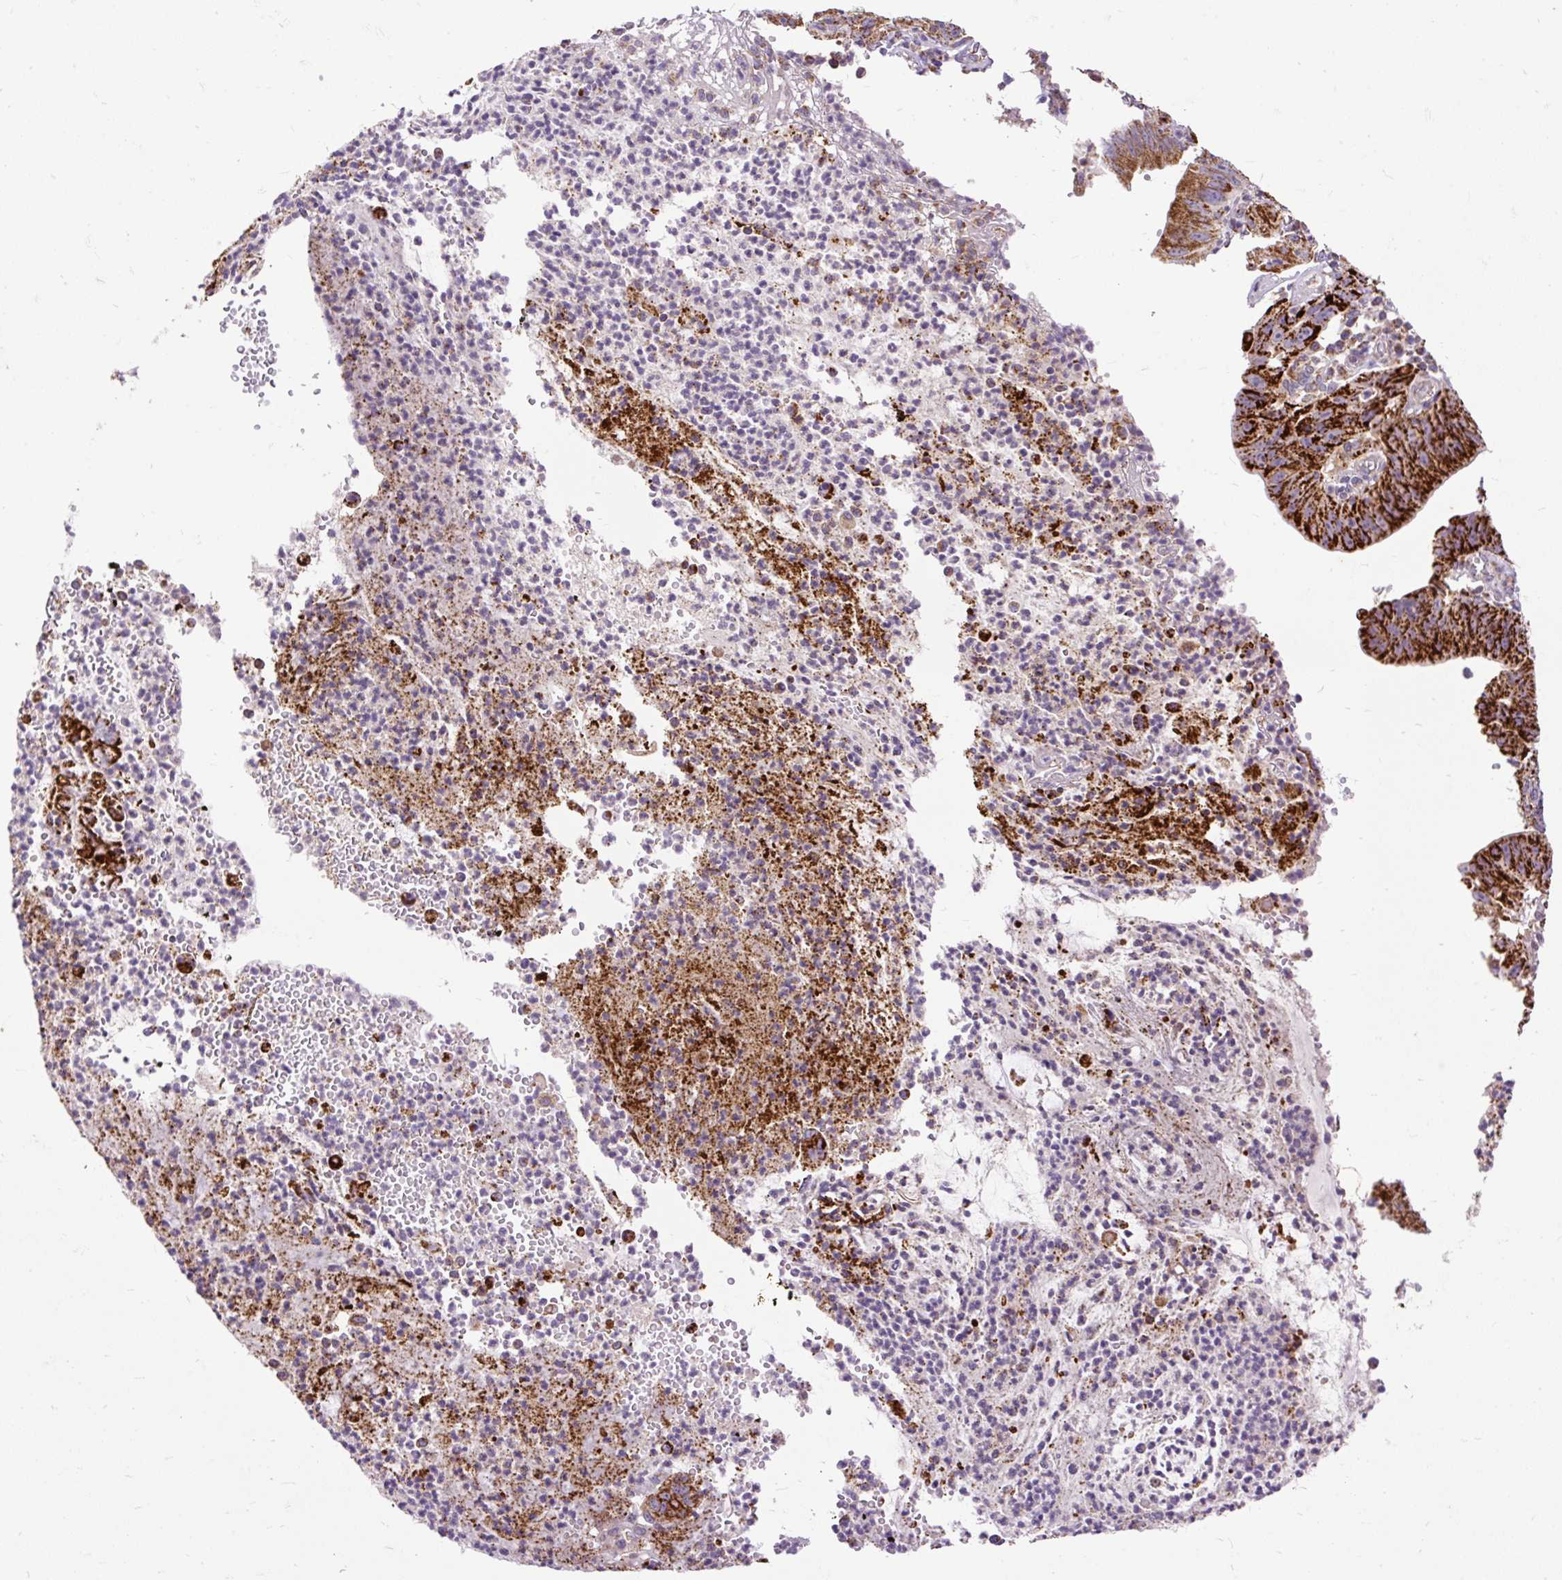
{"staining": {"intensity": "strong", "quantity": ">75%", "location": "cytoplasmic/membranous"}, "tissue": "stomach cancer", "cell_type": "Tumor cells", "image_type": "cancer", "snomed": [{"axis": "morphology", "description": "Adenocarcinoma, NOS"}, {"axis": "topography", "description": "Stomach"}], "caption": "Protein staining displays strong cytoplasmic/membranous staining in about >75% of tumor cells in stomach adenocarcinoma.", "gene": "TOMM40", "patient": {"sex": "male", "age": 59}}